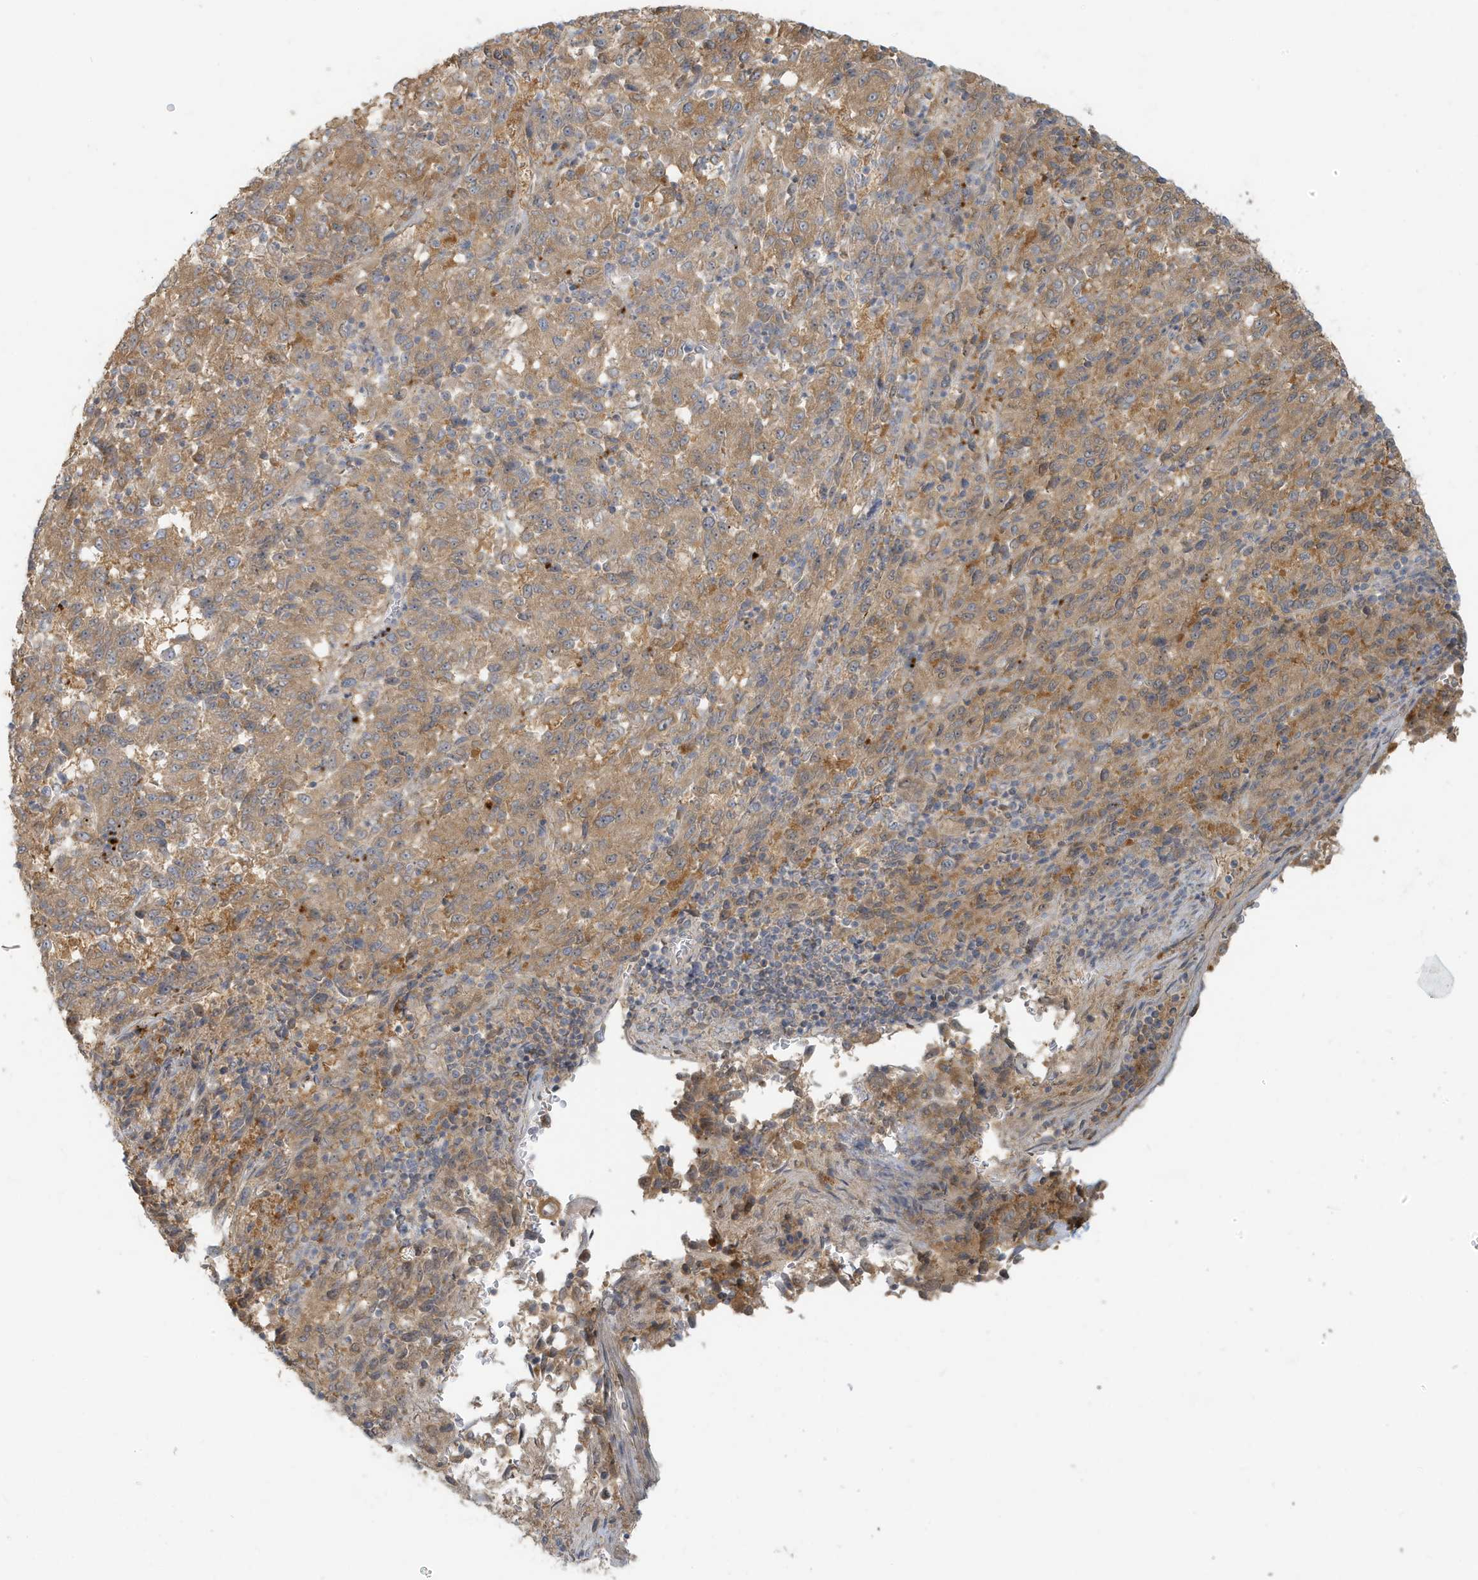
{"staining": {"intensity": "moderate", "quantity": ">75%", "location": "cytoplasmic/membranous"}, "tissue": "melanoma", "cell_type": "Tumor cells", "image_type": "cancer", "snomed": [{"axis": "morphology", "description": "Malignant melanoma, Metastatic site"}, {"axis": "topography", "description": "Lung"}], "caption": "About >75% of tumor cells in melanoma show moderate cytoplasmic/membranous protein positivity as visualized by brown immunohistochemical staining.", "gene": "MCOLN1", "patient": {"sex": "male", "age": 64}}